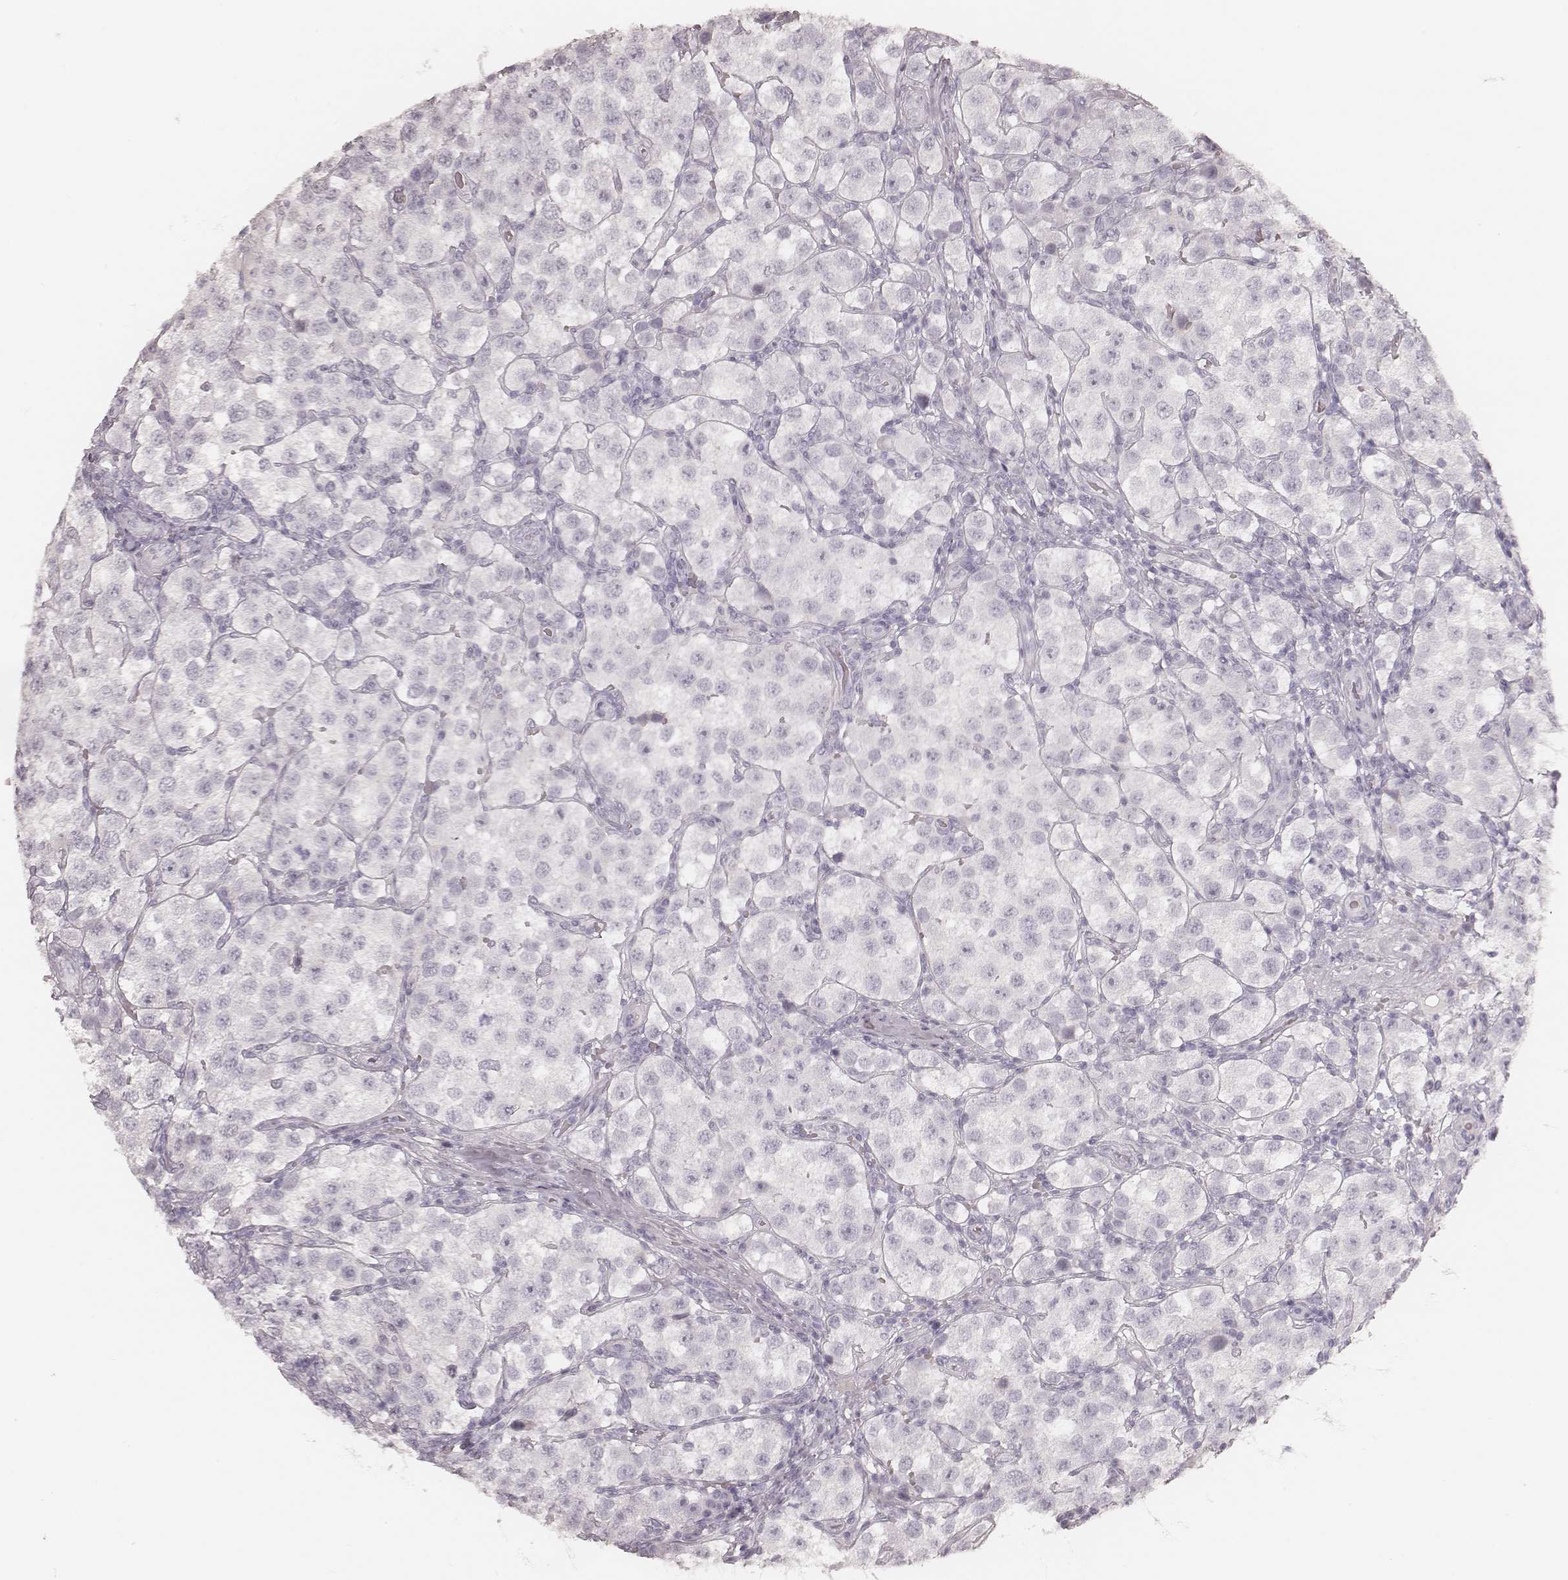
{"staining": {"intensity": "negative", "quantity": "none", "location": "none"}, "tissue": "testis cancer", "cell_type": "Tumor cells", "image_type": "cancer", "snomed": [{"axis": "morphology", "description": "Seminoma, NOS"}, {"axis": "topography", "description": "Testis"}], "caption": "High magnification brightfield microscopy of testis cancer (seminoma) stained with DAB (3,3'-diaminobenzidine) (brown) and counterstained with hematoxylin (blue): tumor cells show no significant staining.", "gene": "KRT26", "patient": {"sex": "male", "age": 37}}